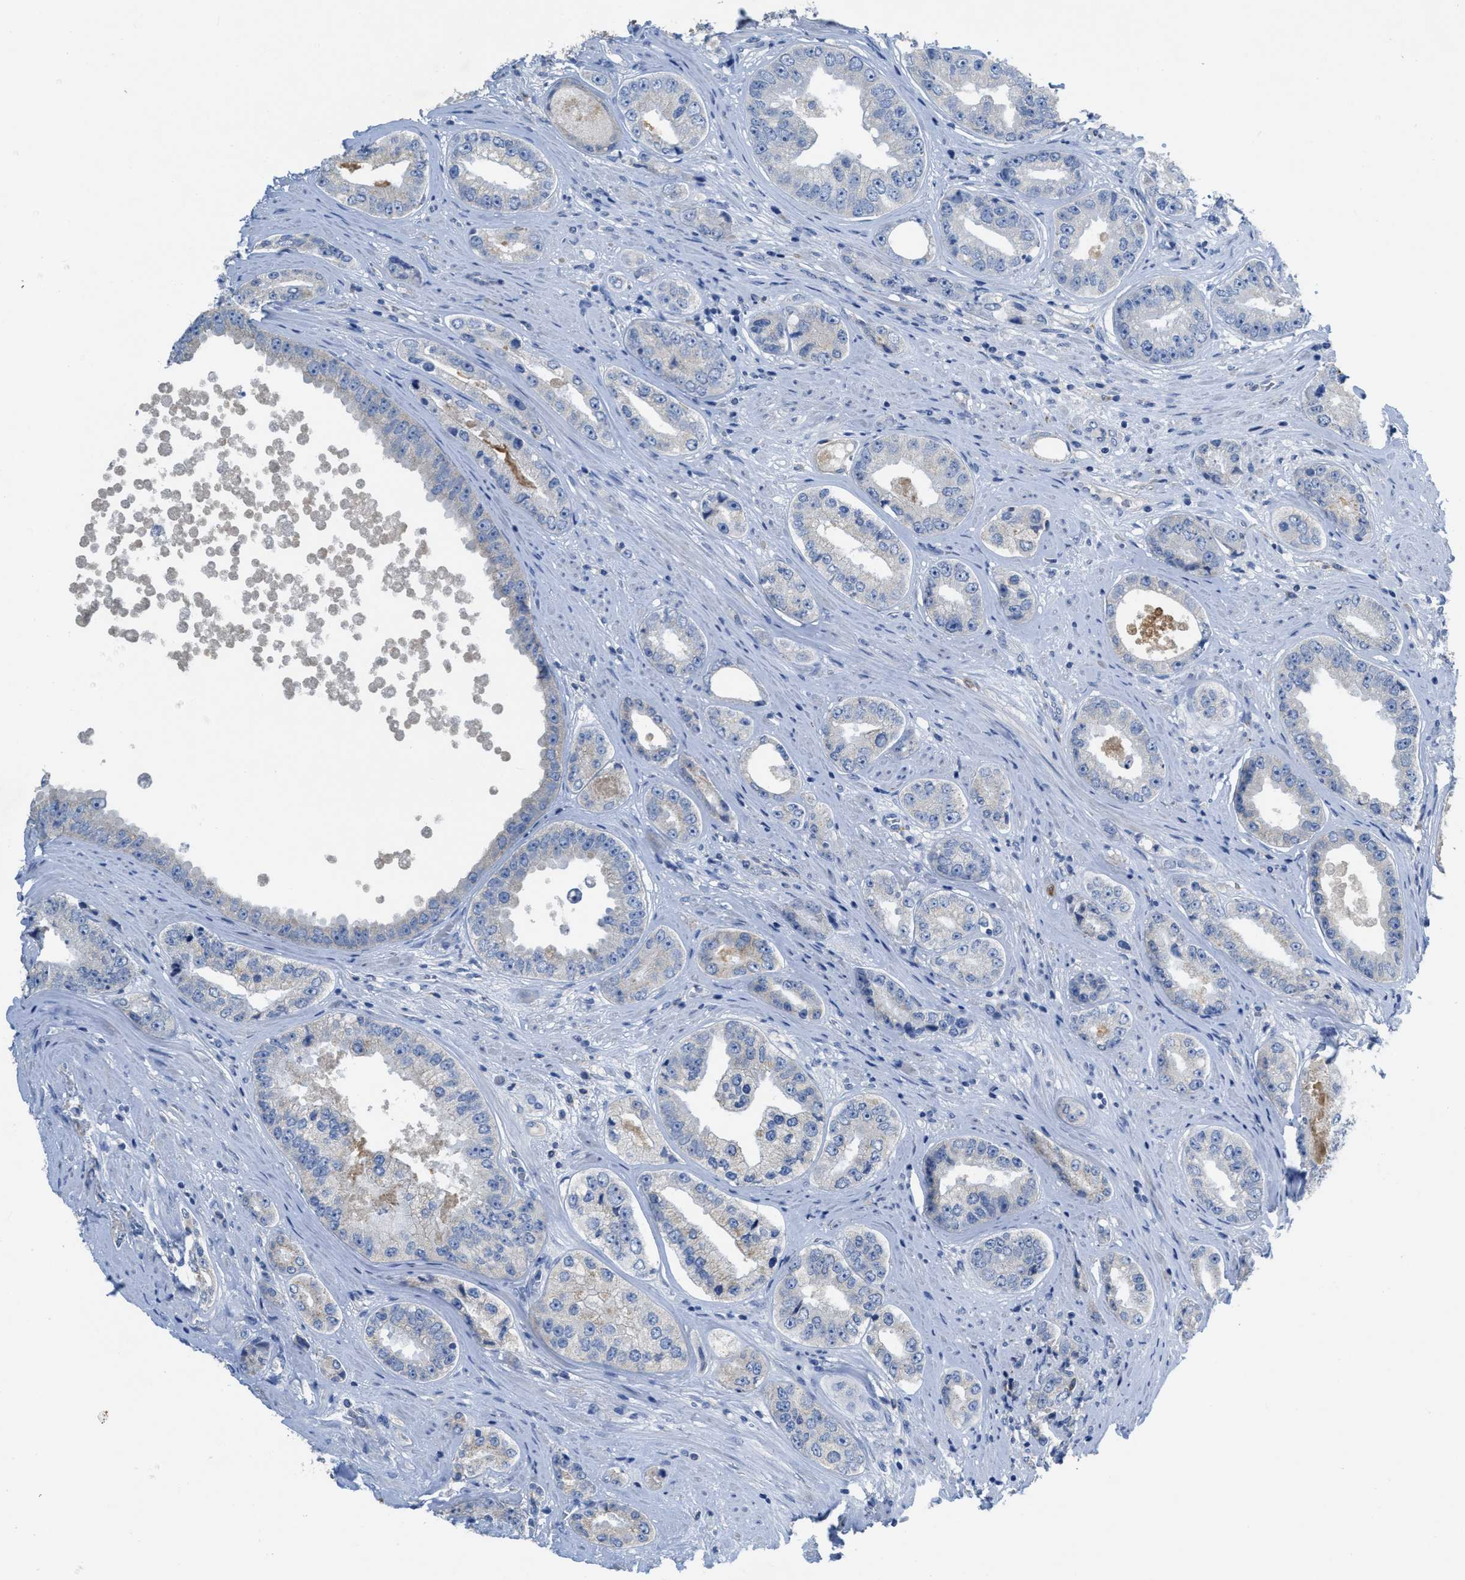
{"staining": {"intensity": "weak", "quantity": "<25%", "location": "cytoplasmic/membranous"}, "tissue": "prostate cancer", "cell_type": "Tumor cells", "image_type": "cancer", "snomed": [{"axis": "morphology", "description": "Adenocarcinoma, High grade"}, {"axis": "topography", "description": "Prostate"}], "caption": "High-grade adenocarcinoma (prostate) was stained to show a protein in brown. There is no significant staining in tumor cells.", "gene": "CNNM4", "patient": {"sex": "male", "age": 61}}